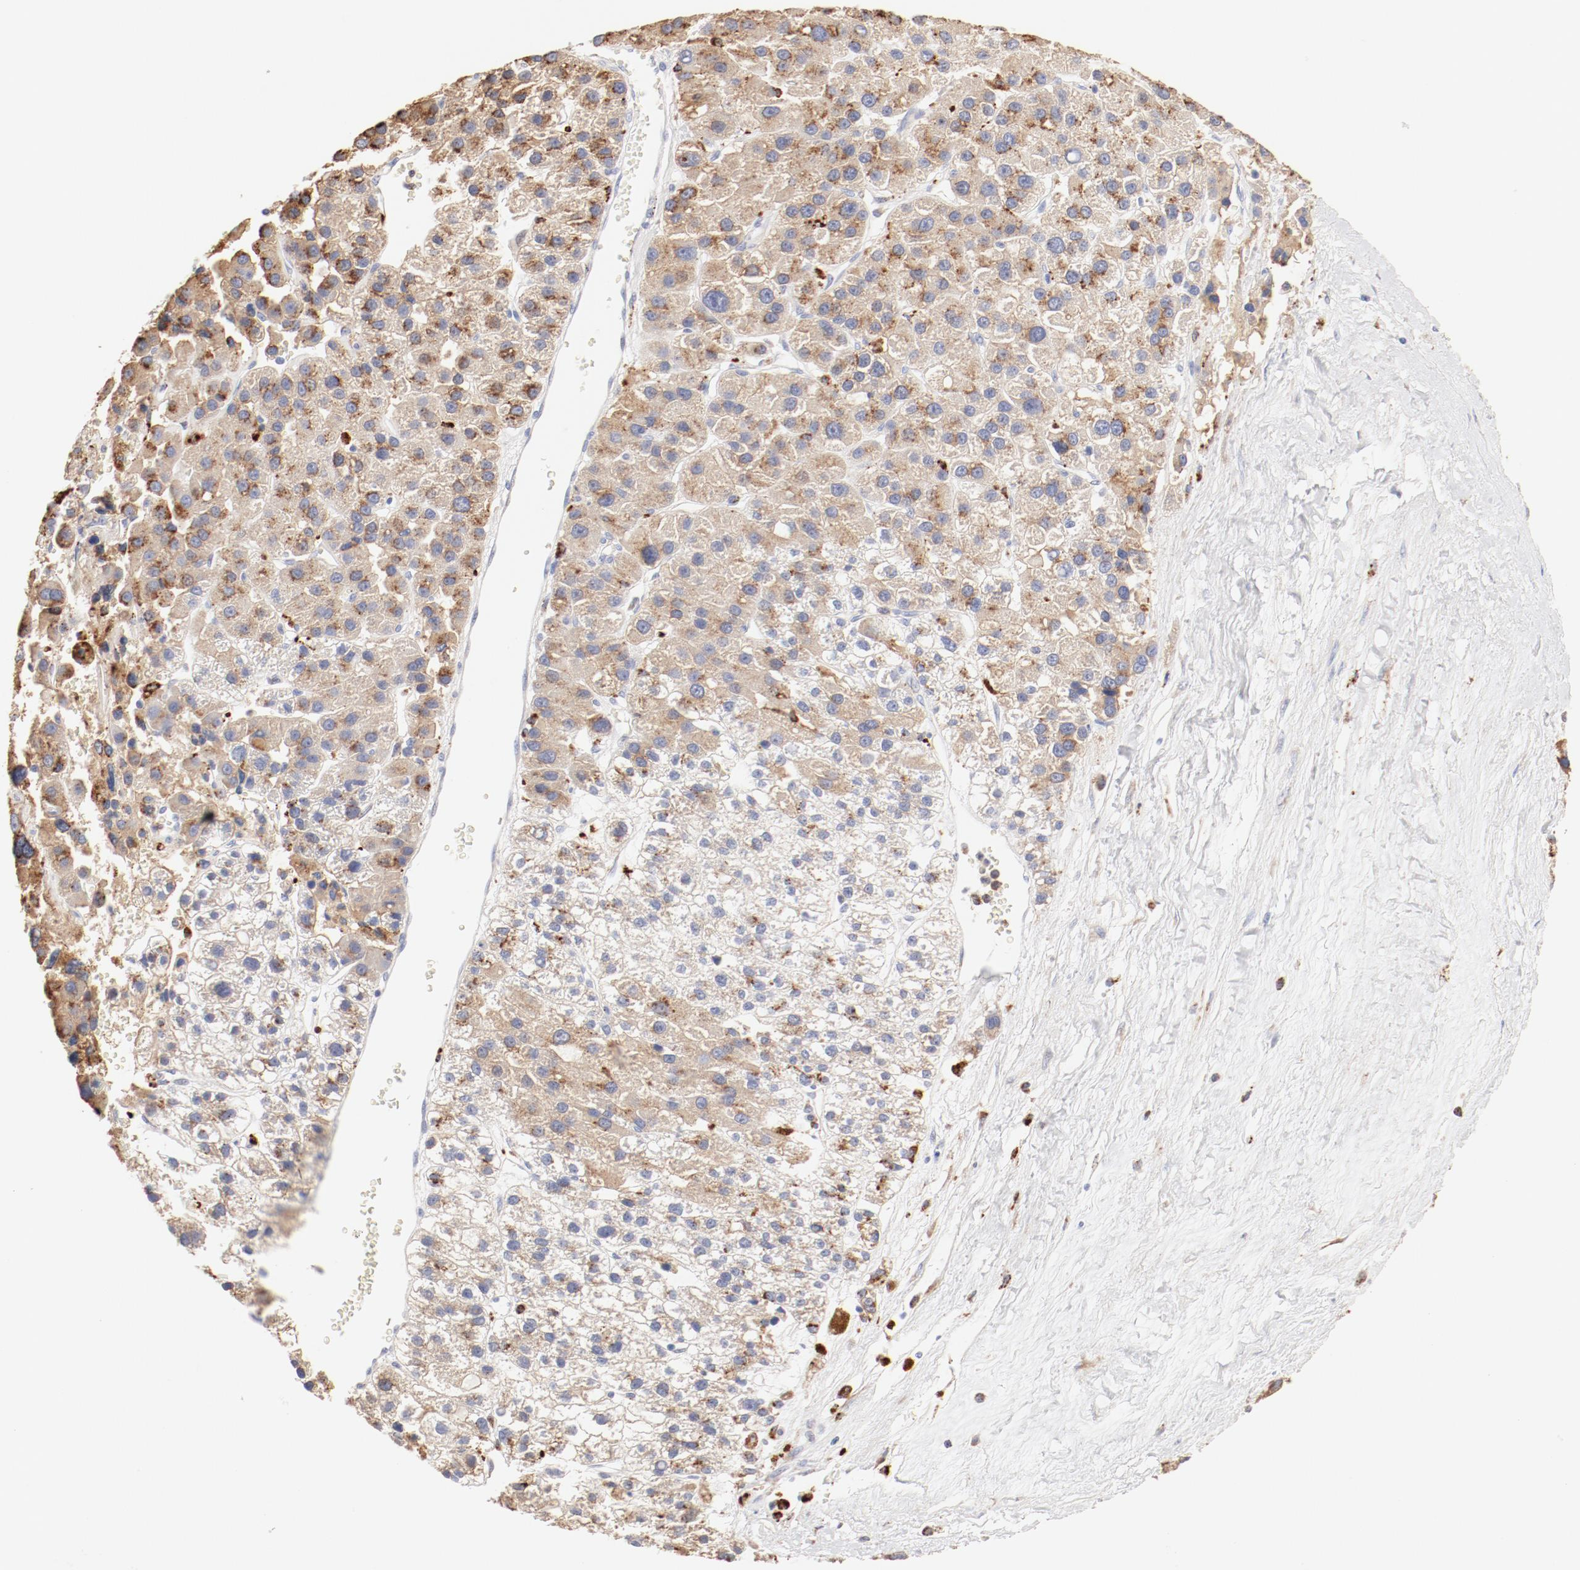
{"staining": {"intensity": "moderate", "quantity": "25%-75%", "location": "cytoplasmic/membranous"}, "tissue": "liver cancer", "cell_type": "Tumor cells", "image_type": "cancer", "snomed": [{"axis": "morphology", "description": "Carcinoma, Hepatocellular, NOS"}, {"axis": "topography", "description": "Liver"}], "caption": "Moderate cytoplasmic/membranous expression for a protein is appreciated in approximately 25%-75% of tumor cells of liver hepatocellular carcinoma using immunohistochemistry.", "gene": "CTSH", "patient": {"sex": "female", "age": 85}}